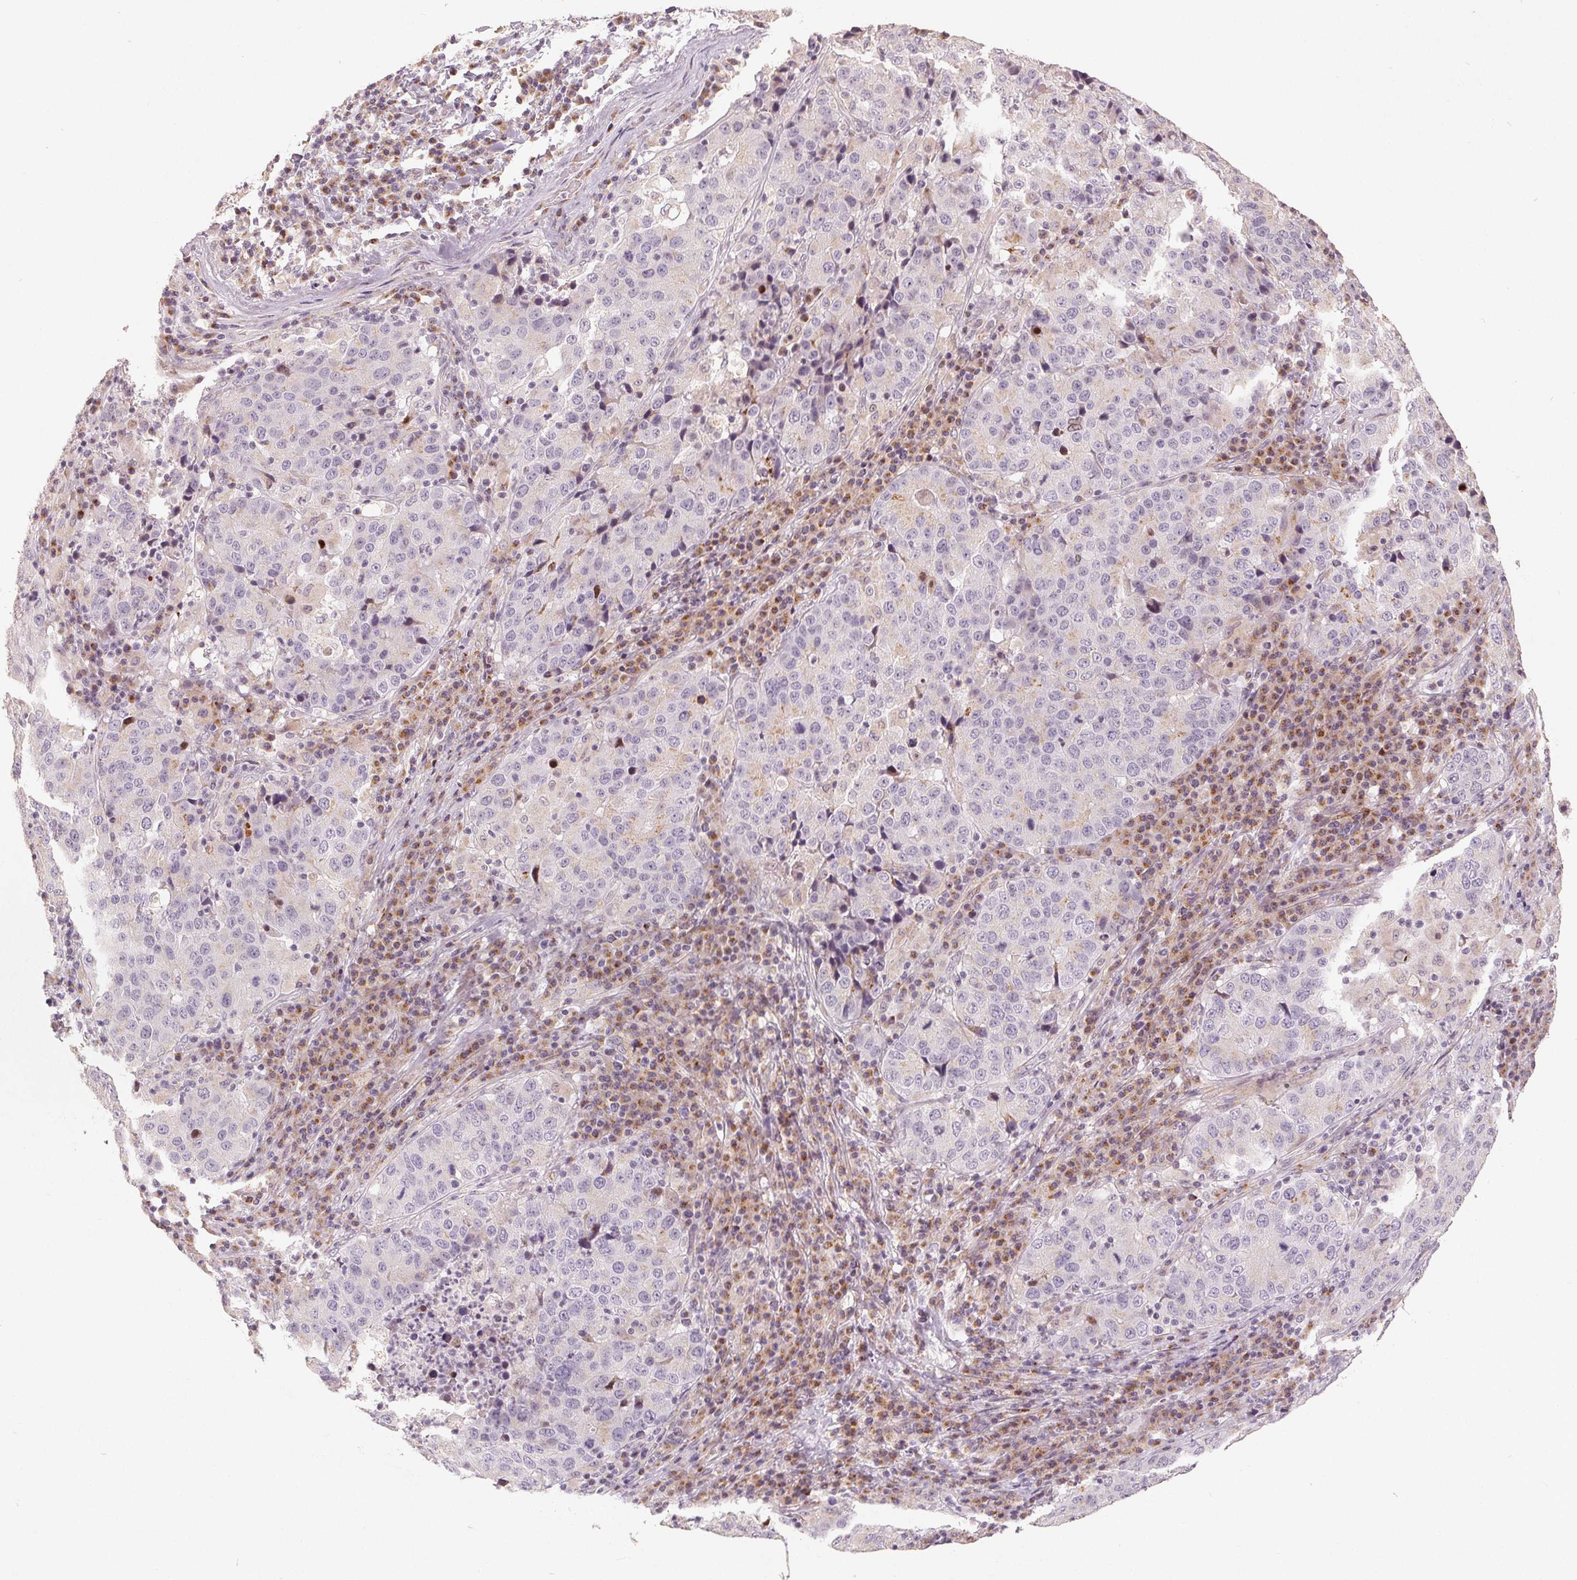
{"staining": {"intensity": "negative", "quantity": "none", "location": "none"}, "tissue": "stomach cancer", "cell_type": "Tumor cells", "image_type": "cancer", "snomed": [{"axis": "morphology", "description": "Adenocarcinoma, NOS"}, {"axis": "topography", "description": "Stomach"}], "caption": "Image shows no significant protein staining in tumor cells of adenocarcinoma (stomach).", "gene": "TMSB15B", "patient": {"sex": "male", "age": 71}}